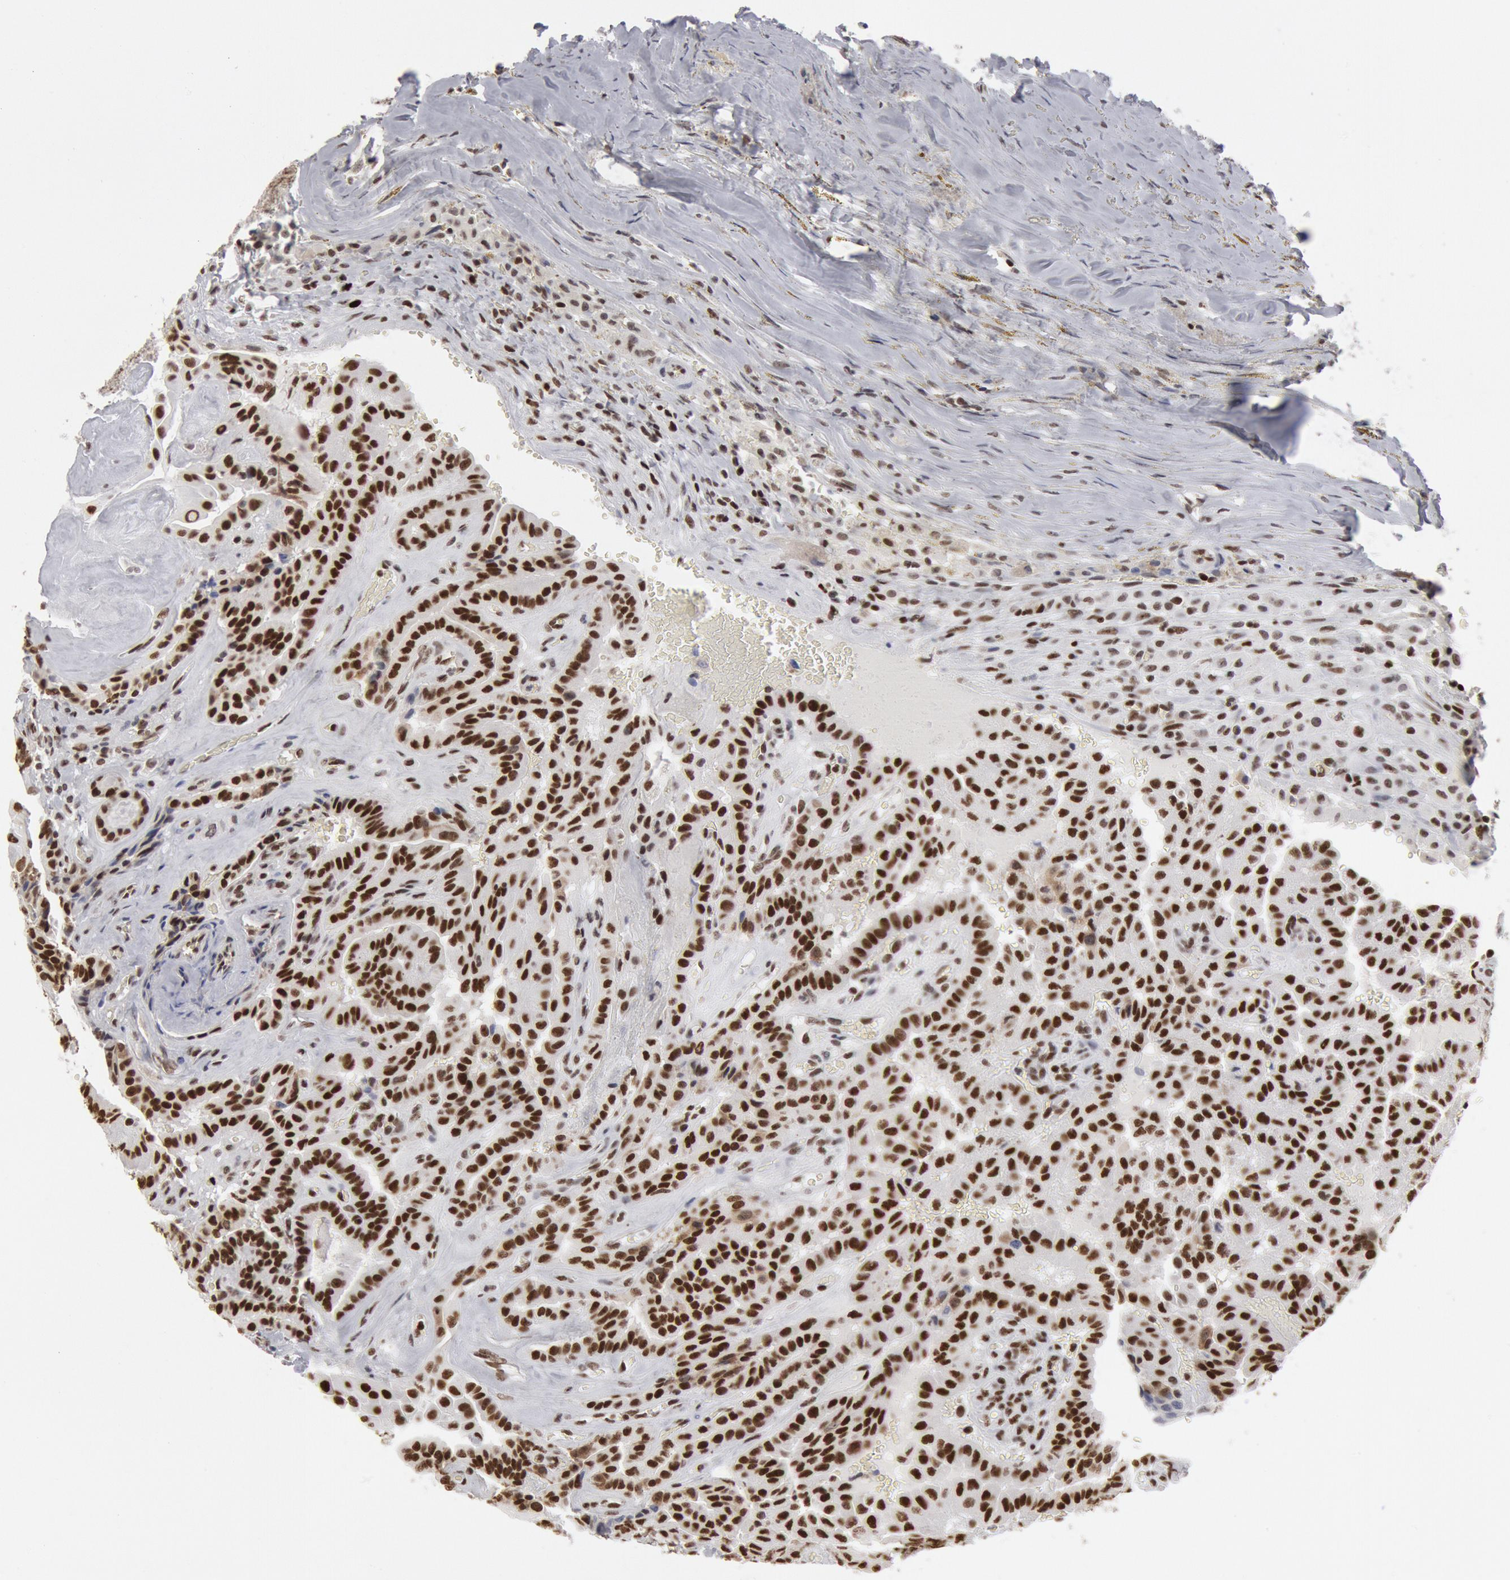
{"staining": {"intensity": "strong", "quantity": ">75%", "location": "nuclear"}, "tissue": "thyroid cancer", "cell_type": "Tumor cells", "image_type": "cancer", "snomed": [{"axis": "morphology", "description": "Papillary adenocarcinoma, NOS"}, {"axis": "topography", "description": "Thyroid gland"}], "caption": "Brown immunohistochemical staining in human papillary adenocarcinoma (thyroid) demonstrates strong nuclear expression in about >75% of tumor cells. Nuclei are stained in blue.", "gene": "SUB1", "patient": {"sex": "male", "age": 87}}